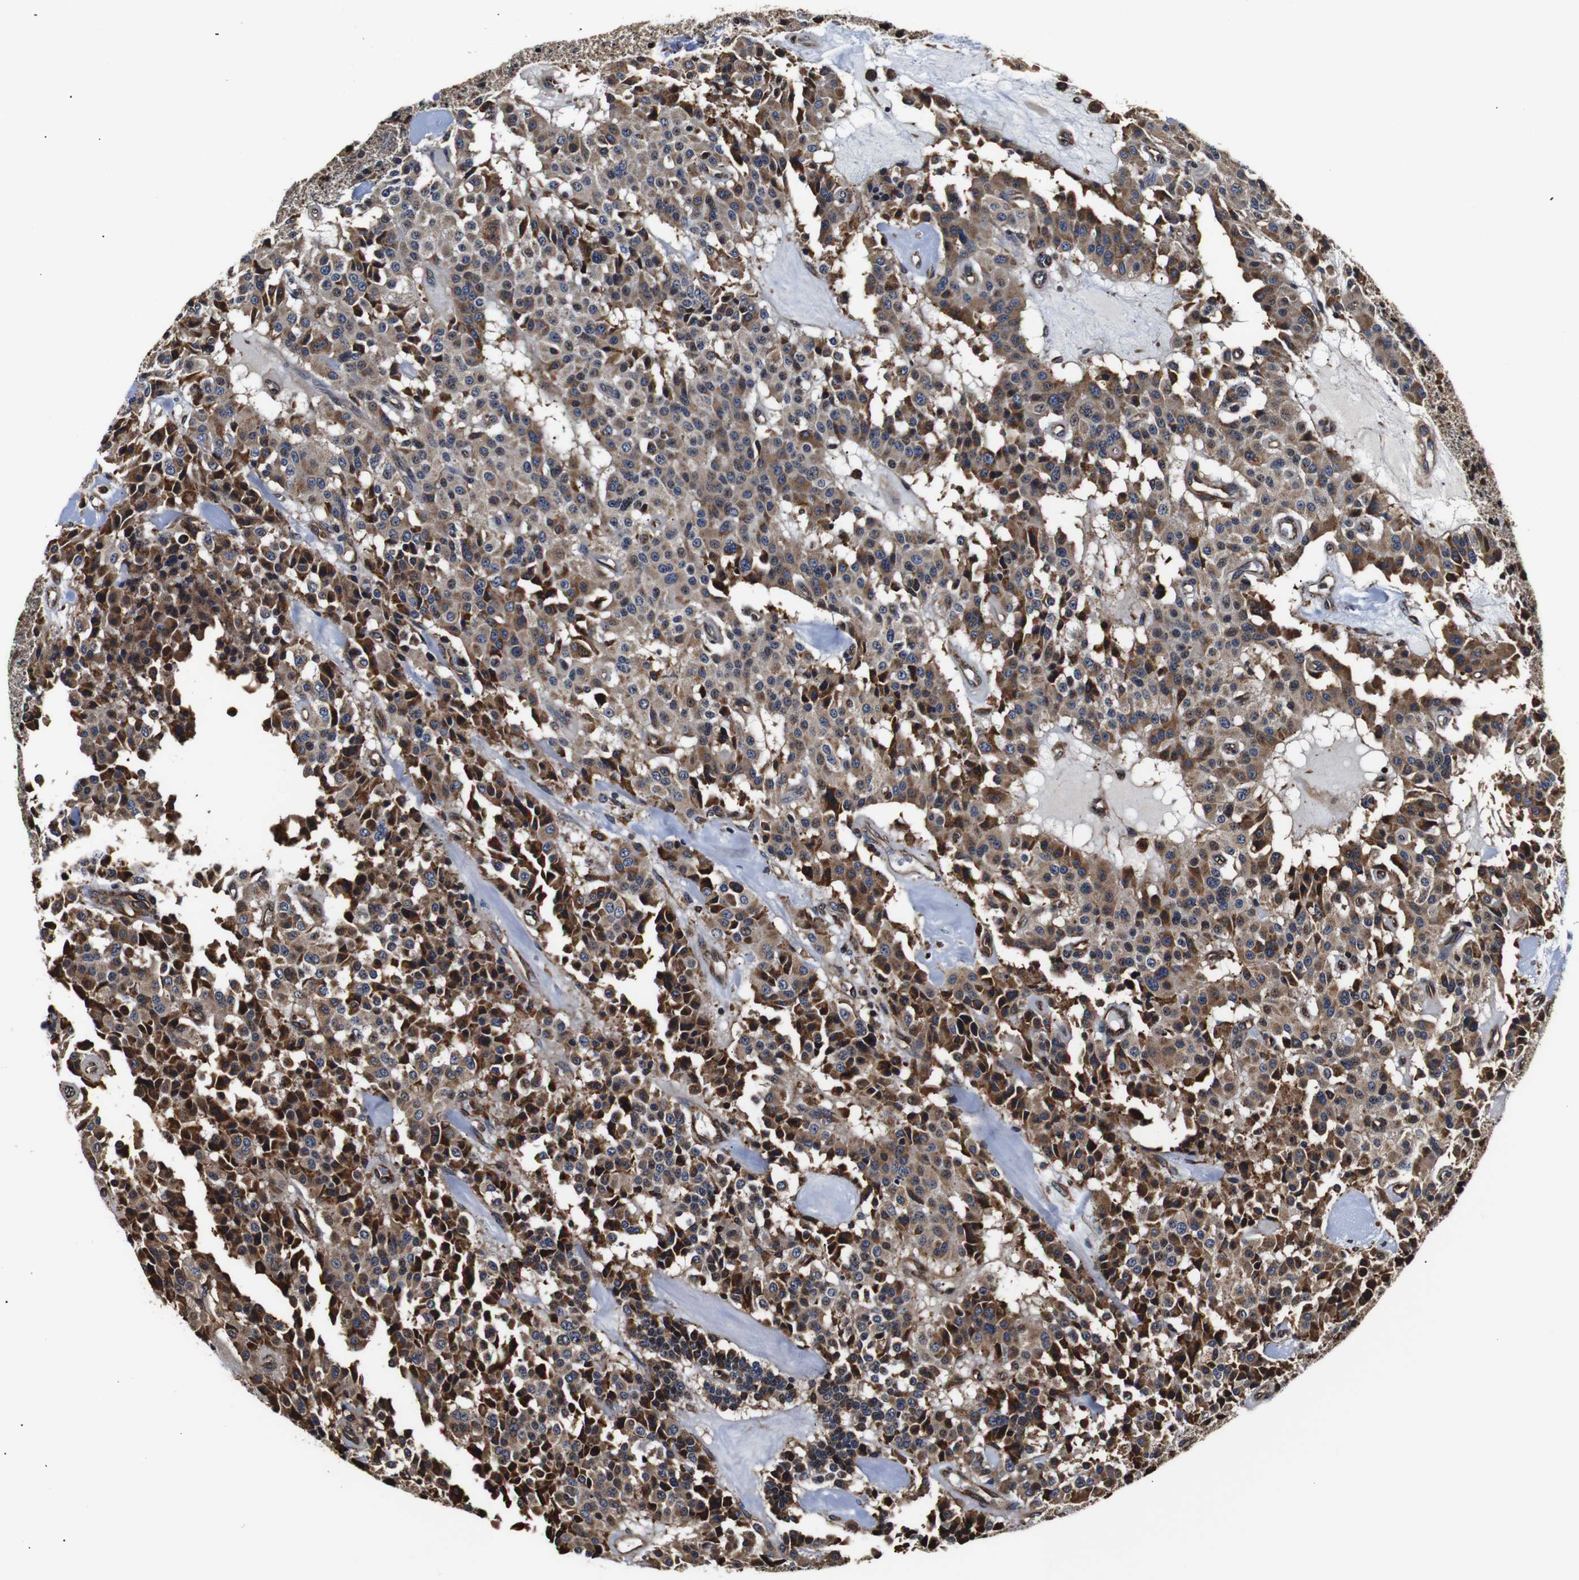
{"staining": {"intensity": "weak", "quantity": ">75%", "location": "cytoplasmic/membranous"}, "tissue": "carcinoid", "cell_type": "Tumor cells", "image_type": "cancer", "snomed": [{"axis": "morphology", "description": "Carcinoid, malignant, NOS"}, {"axis": "topography", "description": "Lung"}], "caption": "Carcinoid stained with IHC exhibits weak cytoplasmic/membranous expression in approximately >75% of tumor cells. (DAB IHC with brightfield microscopy, high magnification).", "gene": "HHIP", "patient": {"sex": "male", "age": 30}}